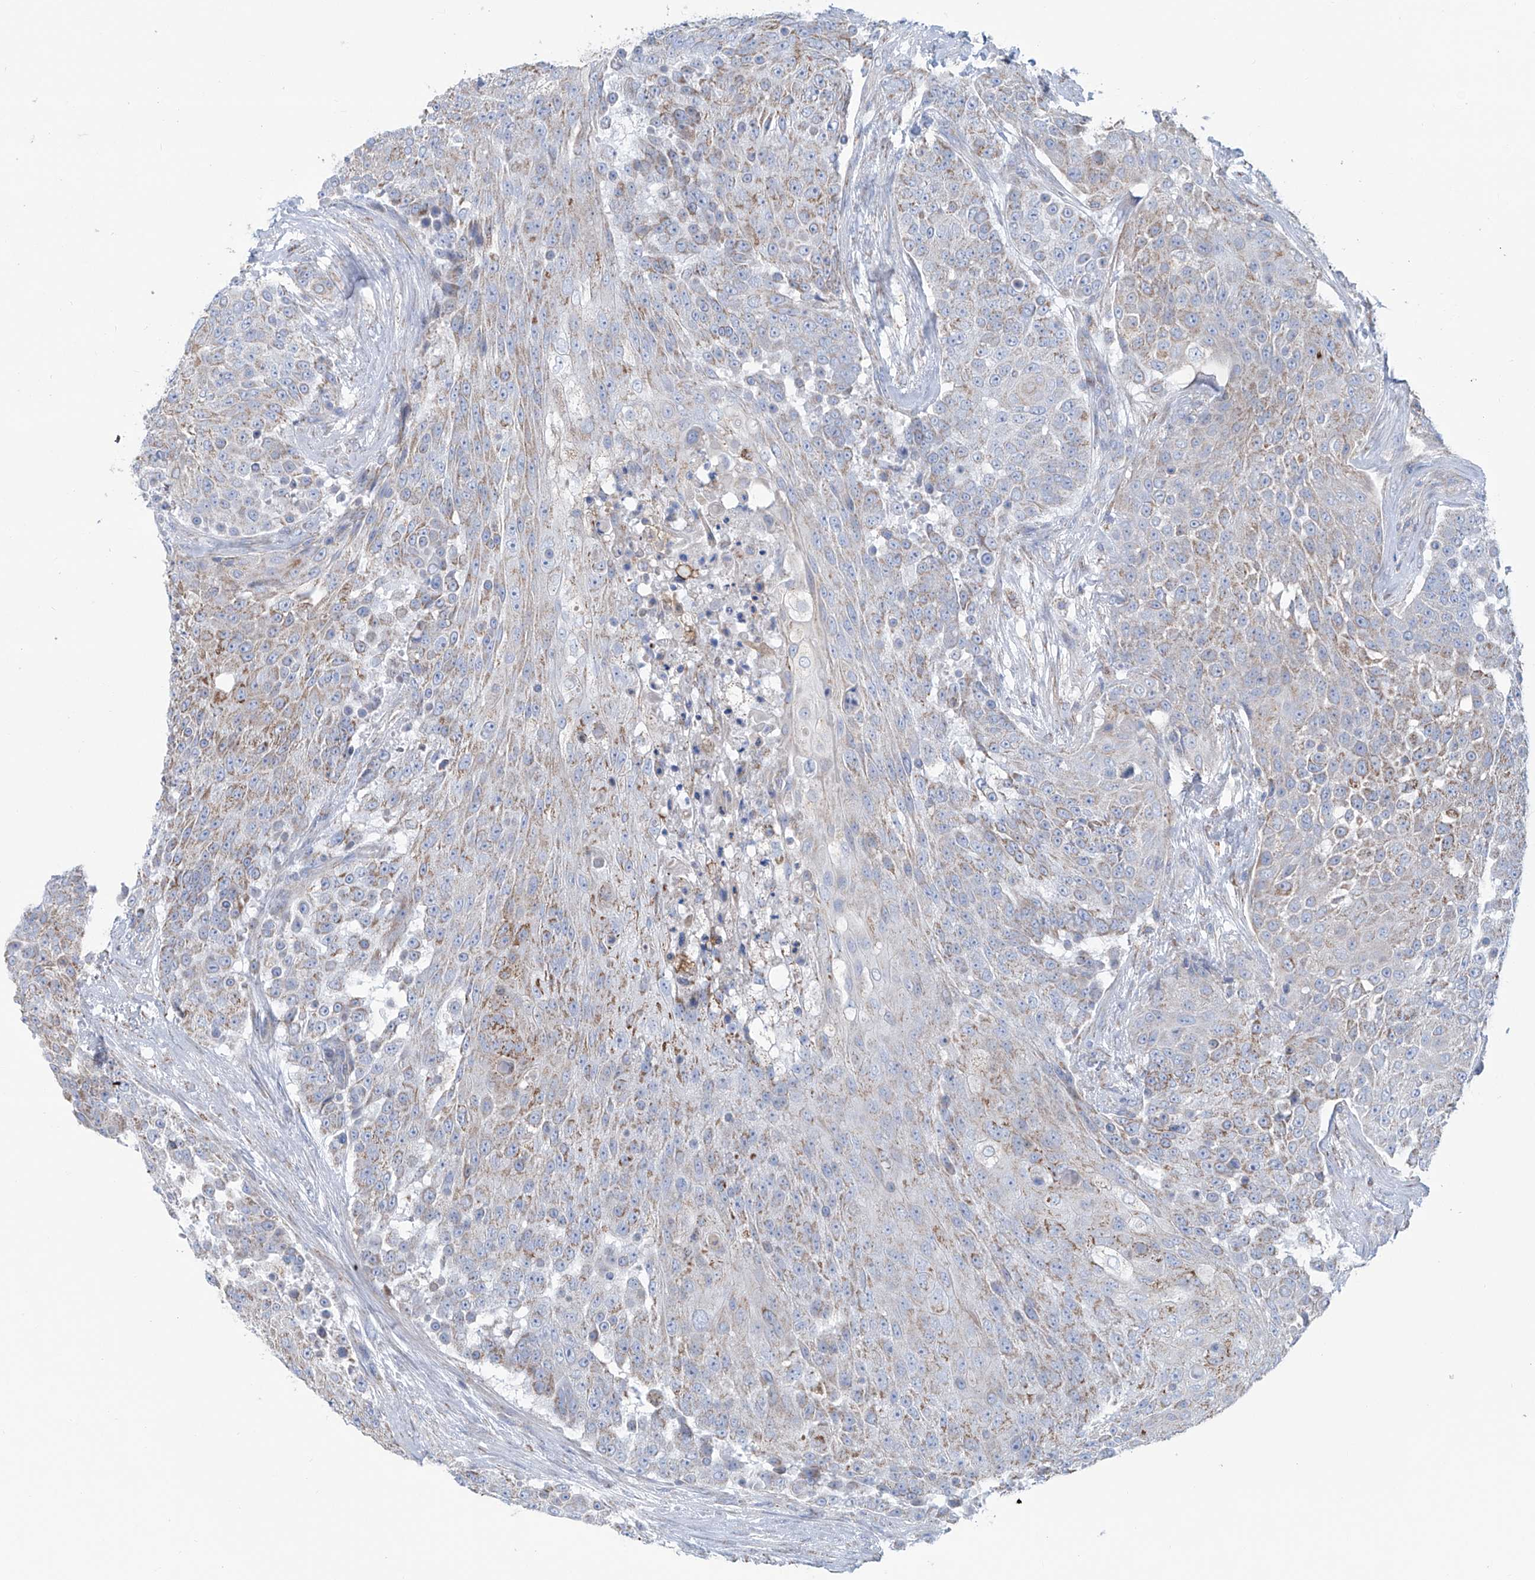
{"staining": {"intensity": "moderate", "quantity": "25%-75%", "location": "cytoplasmic/membranous"}, "tissue": "urothelial cancer", "cell_type": "Tumor cells", "image_type": "cancer", "snomed": [{"axis": "morphology", "description": "Urothelial carcinoma, High grade"}, {"axis": "topography", "description": "Urinary bladder"}], "caption": "Urothelial cancer was stained to show a protein in brown. There is medium levels of moderate cytoplasmic/membranous staining in approximately 25%-75% of tumor cells. The protein of interest is shown in brown color, while the nuclei are stained blue.", "gene": "ALDH6A1", "patient": {"sex": "female", "age": 63}}